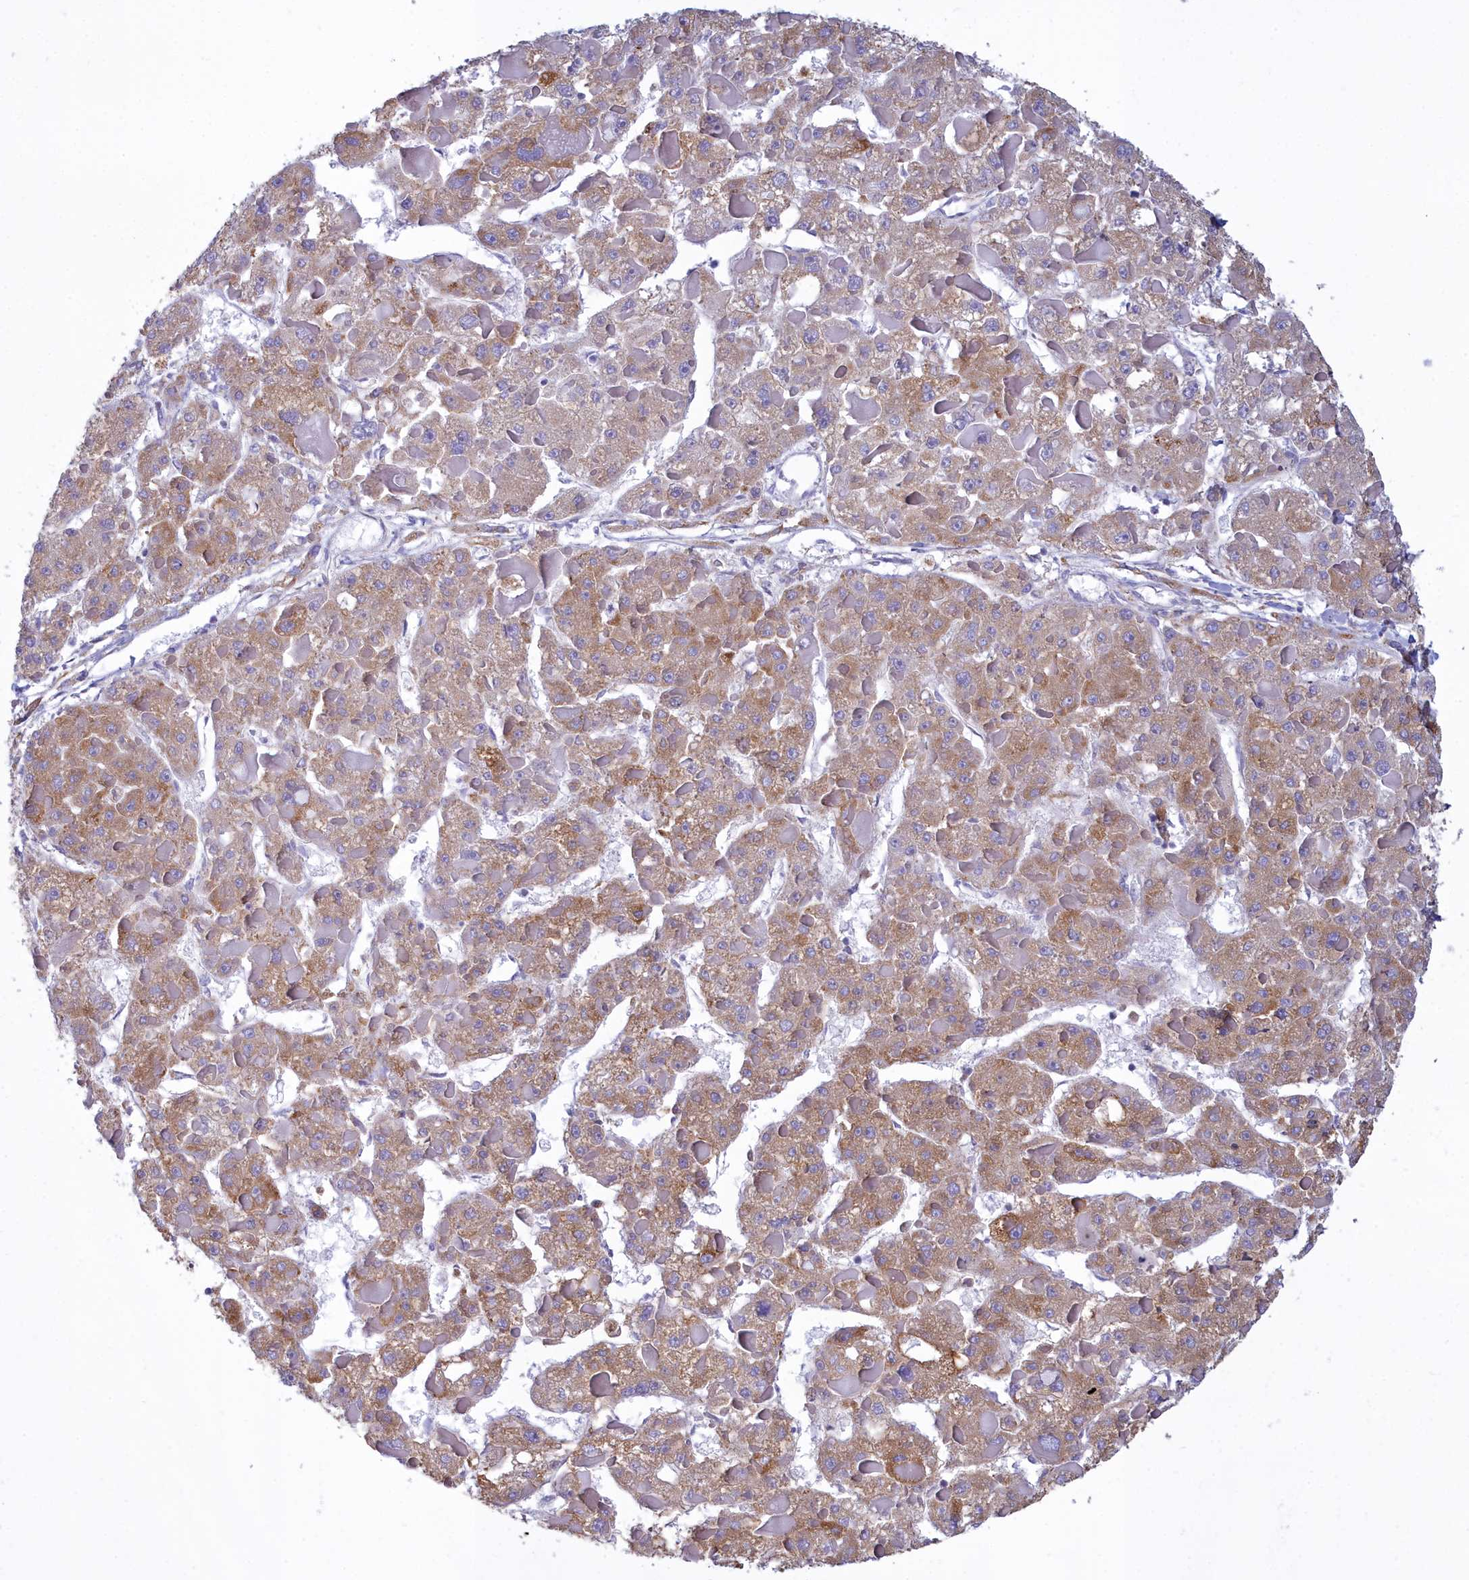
{"staining": {"intensity": "moderate", "quantity": ">75%", "location": "cytoplasmic/membranous"}, "tissue": "liver cancer", "cell_type": "Tumor cells", "image_type": "cancer", "snomed": [{"axis": "morphology", "description": "Carcinoma, Hepatocellular, NOS"}, {"axis": "topography", "description": "Liver"}], "caption": "Moderate cytoplasmic/membranous positivity for a protein is appreciated in about >75% of tumor cells of liver cancer (hepatocellular carcinoma) using immunohistochemistry (IHC).", "gene": "HM13", "patient": {"sex": "female", "age": 73}}